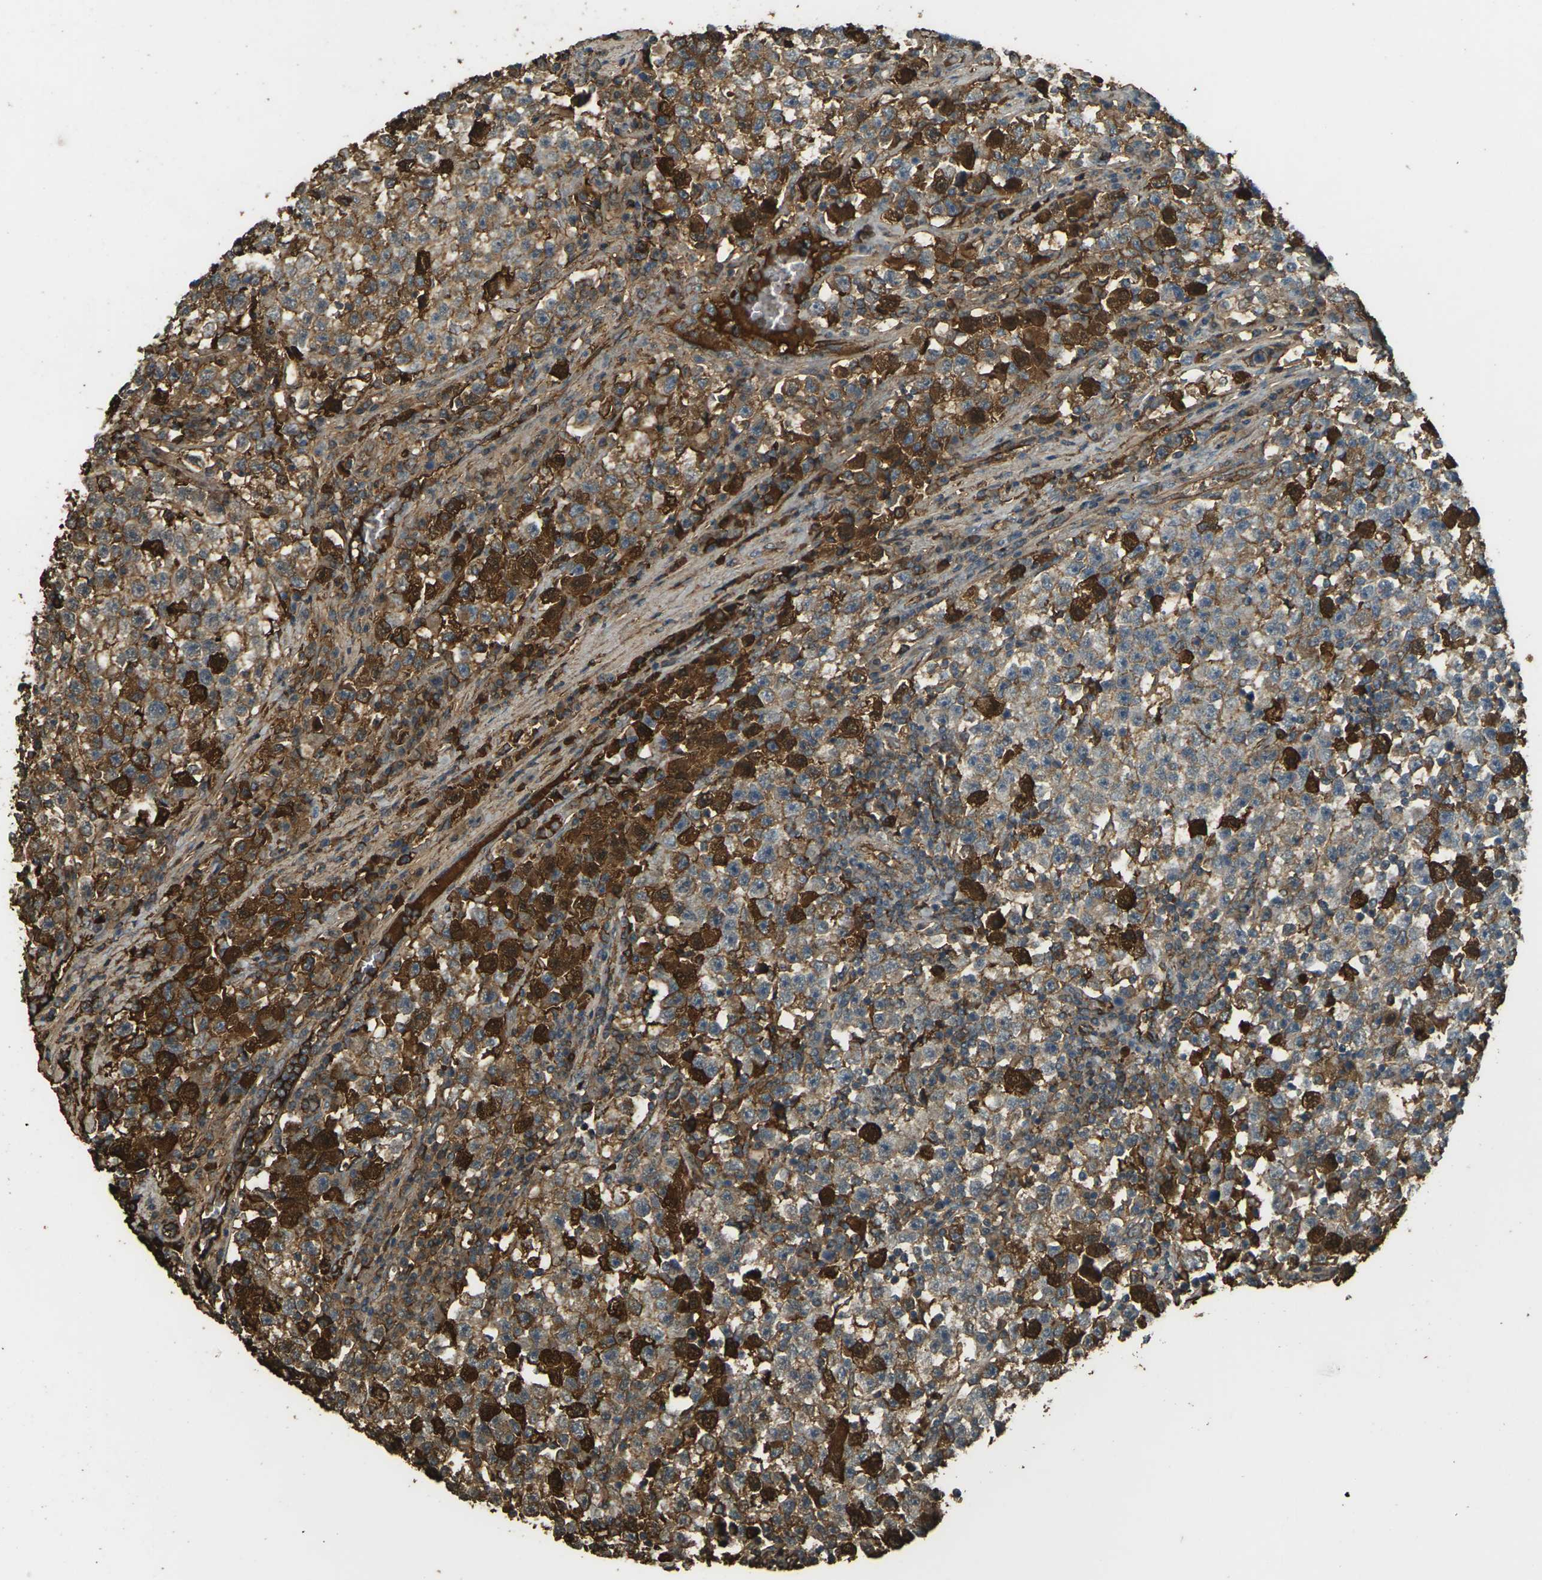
{"staining": {"intensity": "strong", "quantity": "25%-75%", "location": "cytoplasmic/membranous,nuclear"}, "tissue": "testis cancer", "cell_type": "Tumor cells", "image_type": "cancer", "snomed": [{"axis": "morphology", "description": "Seminoma, NOS"}, {"axis": "topography", "description": "Testis"}], "caption": "Protein expression analysis of testis cancer exhibits strong cytoplasmic/membranous and nuclear expression in approximately 25%-75% of tumor cells. (Brightfield microscopy of DAB IHC at high magnification).", "gene": "CYP1B1", "patient": {"sex": "male", "age": 22}}